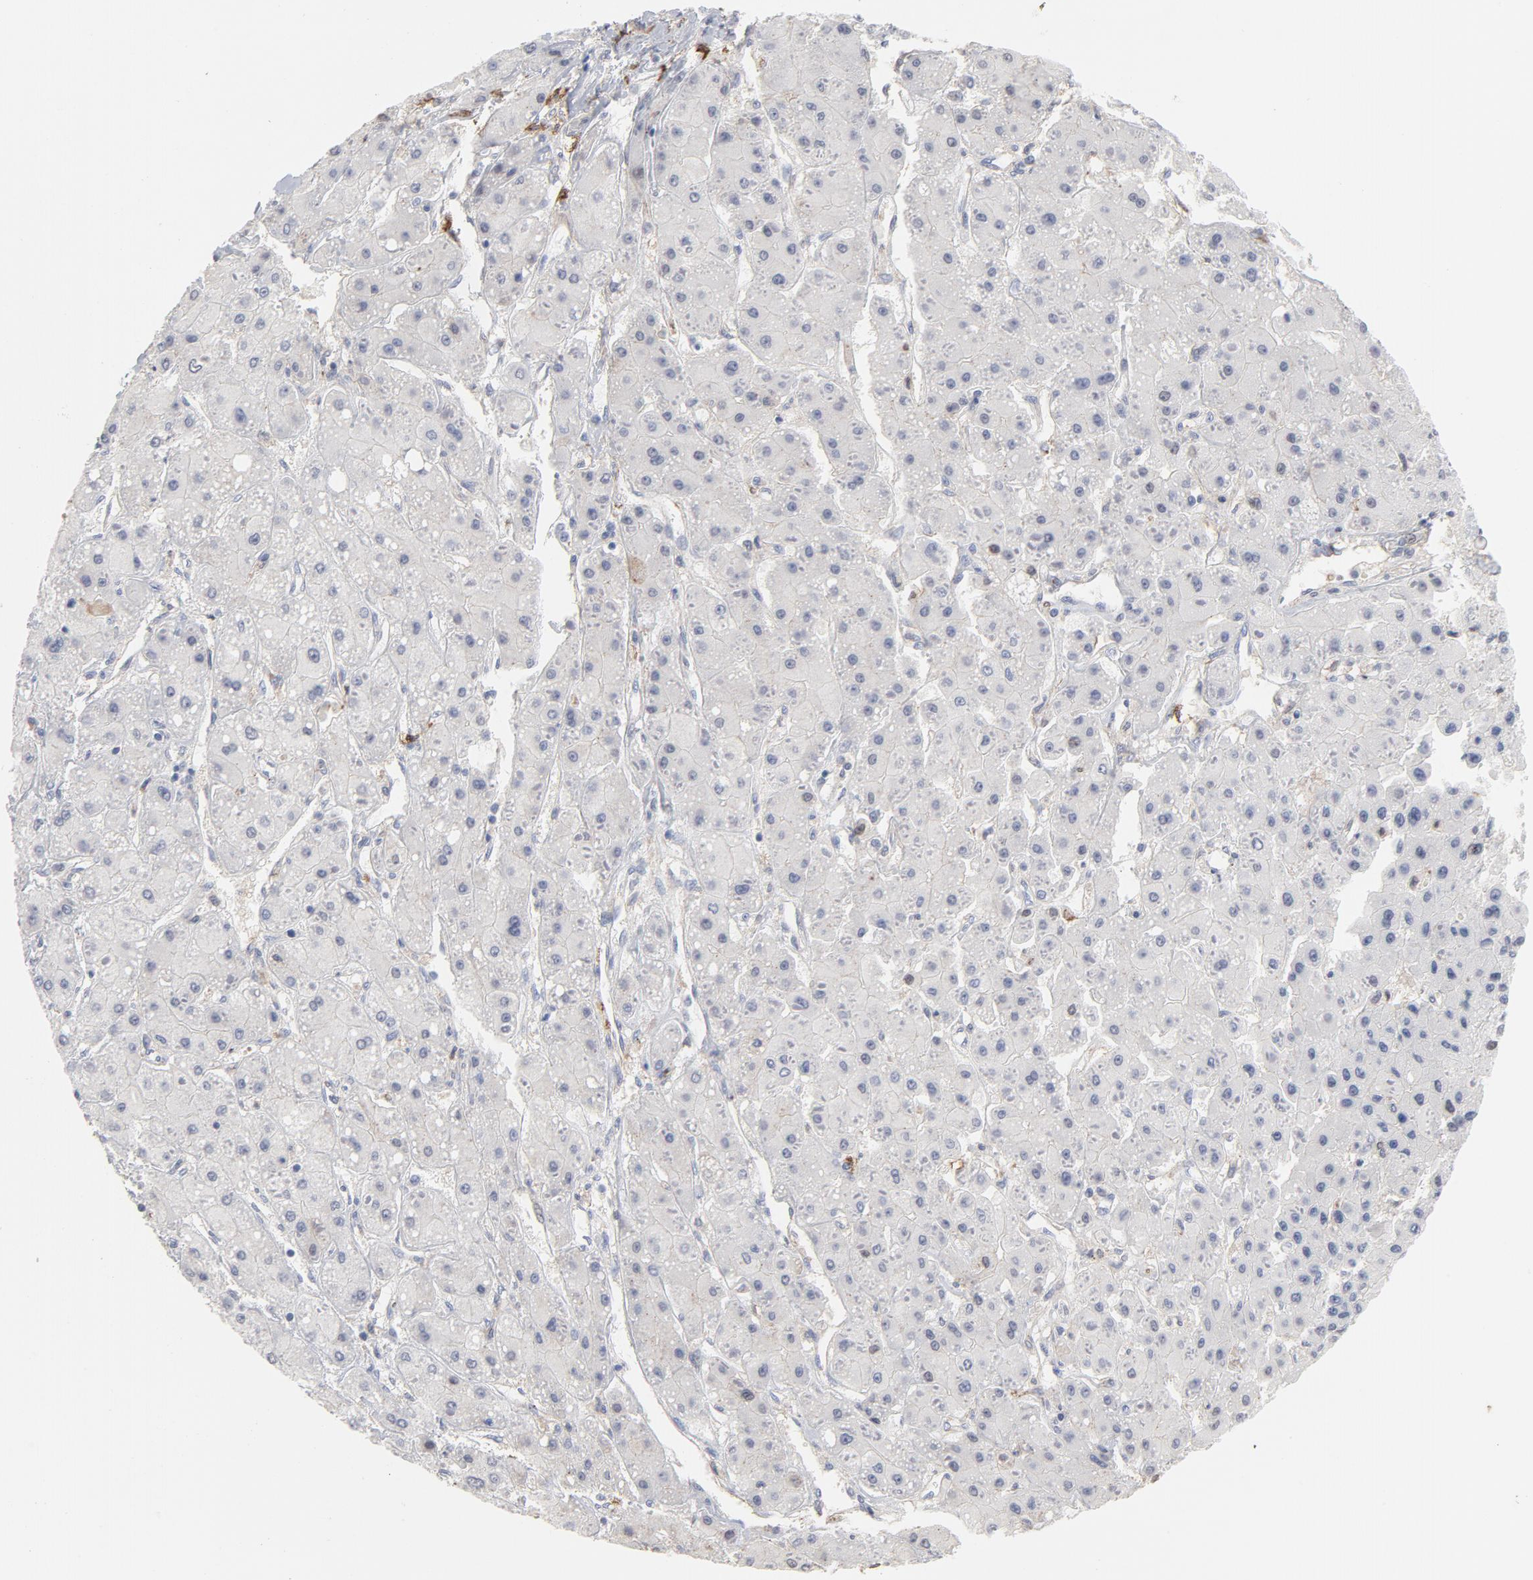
{"staining": {"intensity": "negative", "quantity": "none", "location": "none"}, "tissue": "liver cancer", "cell_type": "Tumor cells", "image_type": "cancer", "snomed": [{"axis": "morphology", "description": "Carcinoma, Hepatocellular, NOS"}, {"axis": "topography", "description": "Liver"}], "caption": "An immunohistochemistry (IHC) image of liver hepatocellular carcinoma is shown. There is no staining in tumor cells of liver hepatocellular carcinoma.", "gene": "PNMA1", "patient": {"sex": "female", "age": 52}}